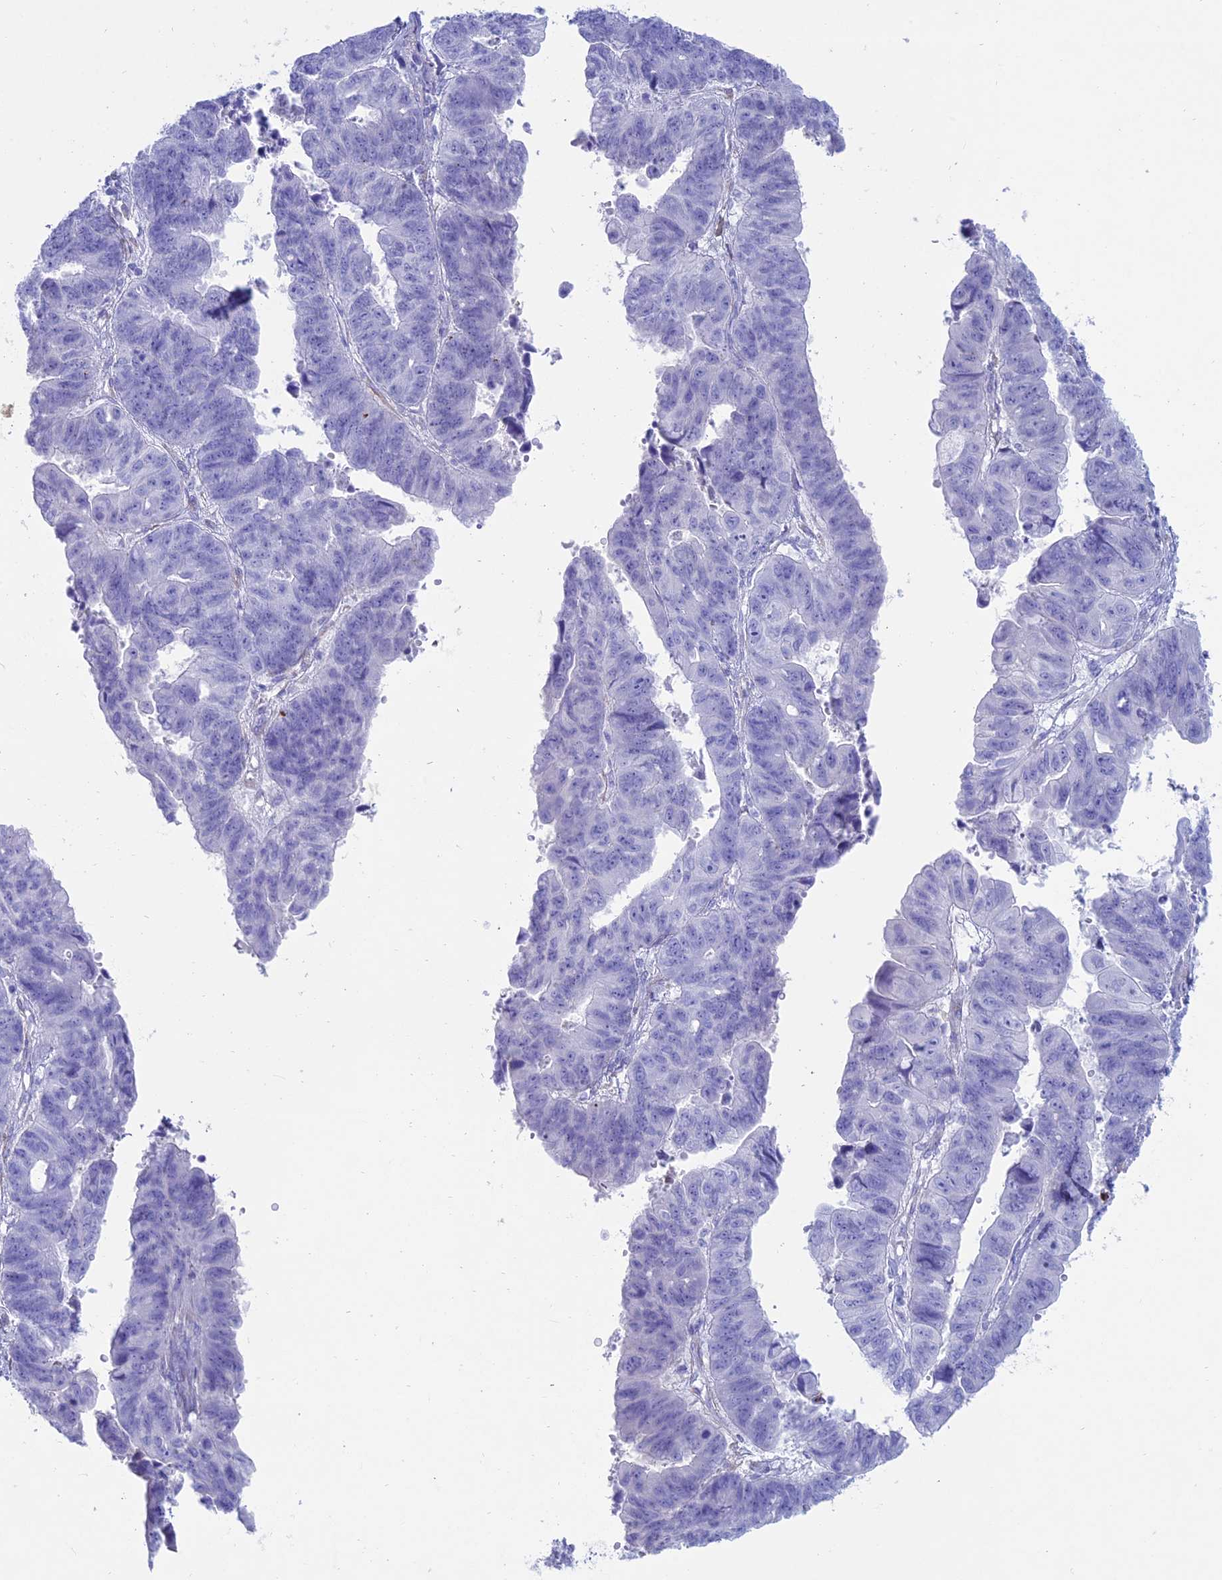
{"staining": {"intensity": "negative", "quantity": "none", "location": "none"}, "tissue": "stomach cancer", "cell_type": "Tumor cells", "image_type": "cancer", "snomed": [{"axis": "morphology", "description": "Adenocarcinoma, NOS"}, {"axis": "topography", "description": "Stomach"}], "caption": "This is a micrograph of IHC staining of adenocarcinoma (stomach), which shows no staining in tumor cells. Brightfield microscopy of IHC stained with DAB (brown) and hematoxylin (blue), captured at high magnification.", "gene": "OR2AE1", "patient": {"sex": "male", "age": 59}}